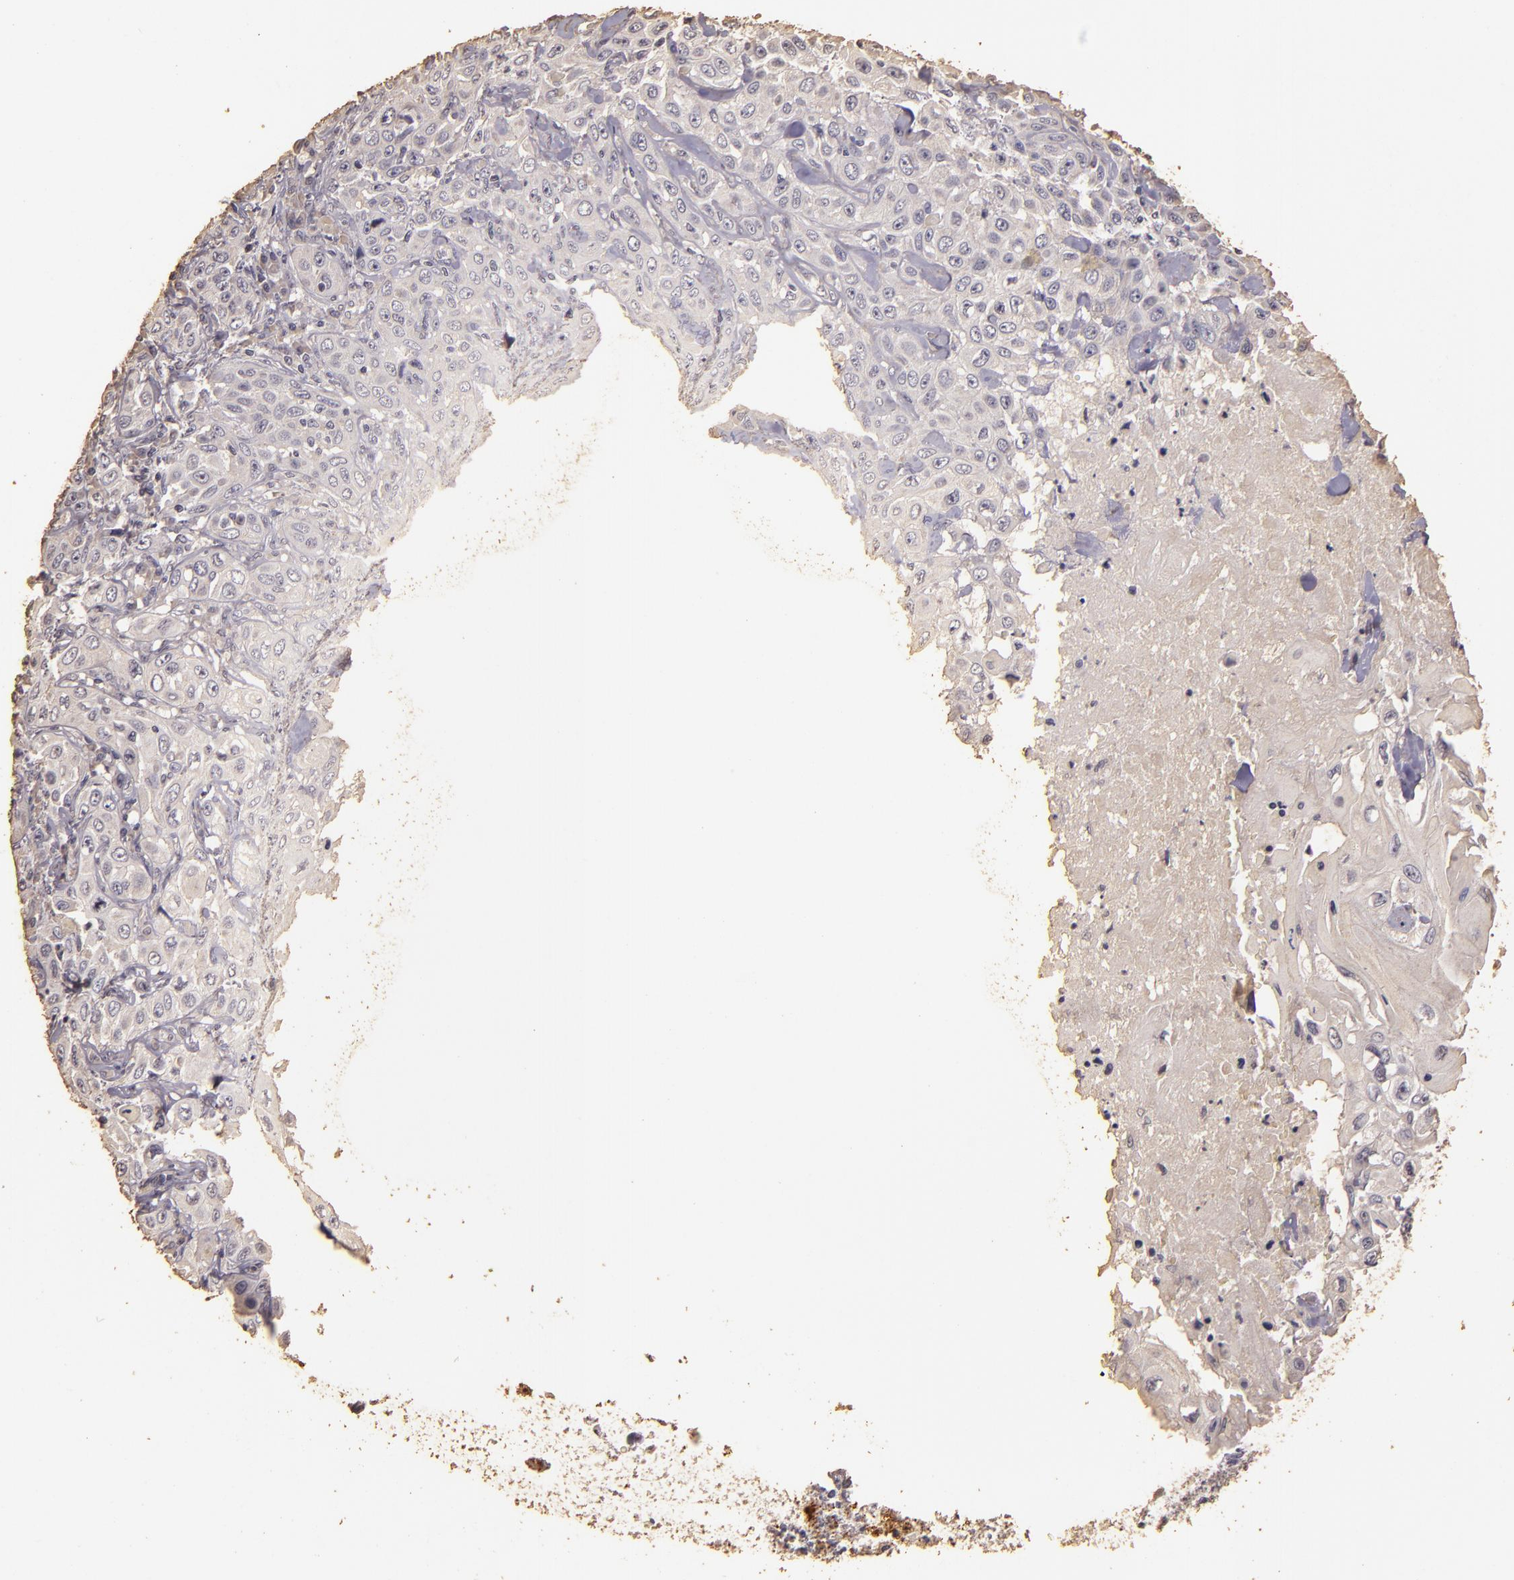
{"staining": {"intensity": "negative", "quantity": "none", "location": "none"}, "tissue": "skin cancer", "cell_type": "Tumor cells", "image_type": "cancer", "snomed": [{"axis": "morphology", "description": "Squamous cell carcinoma, NOS"}, {"axis": "topography", "description": "Skin"}], "caption": "High power microscopy image of an immunohistochemistry (IHC) image of skin squamous cell carcinoma, revealing no significant staining in tumor cells.", "gene": "BCL2L13", "patient": {"sex": "male", "age": 84}}